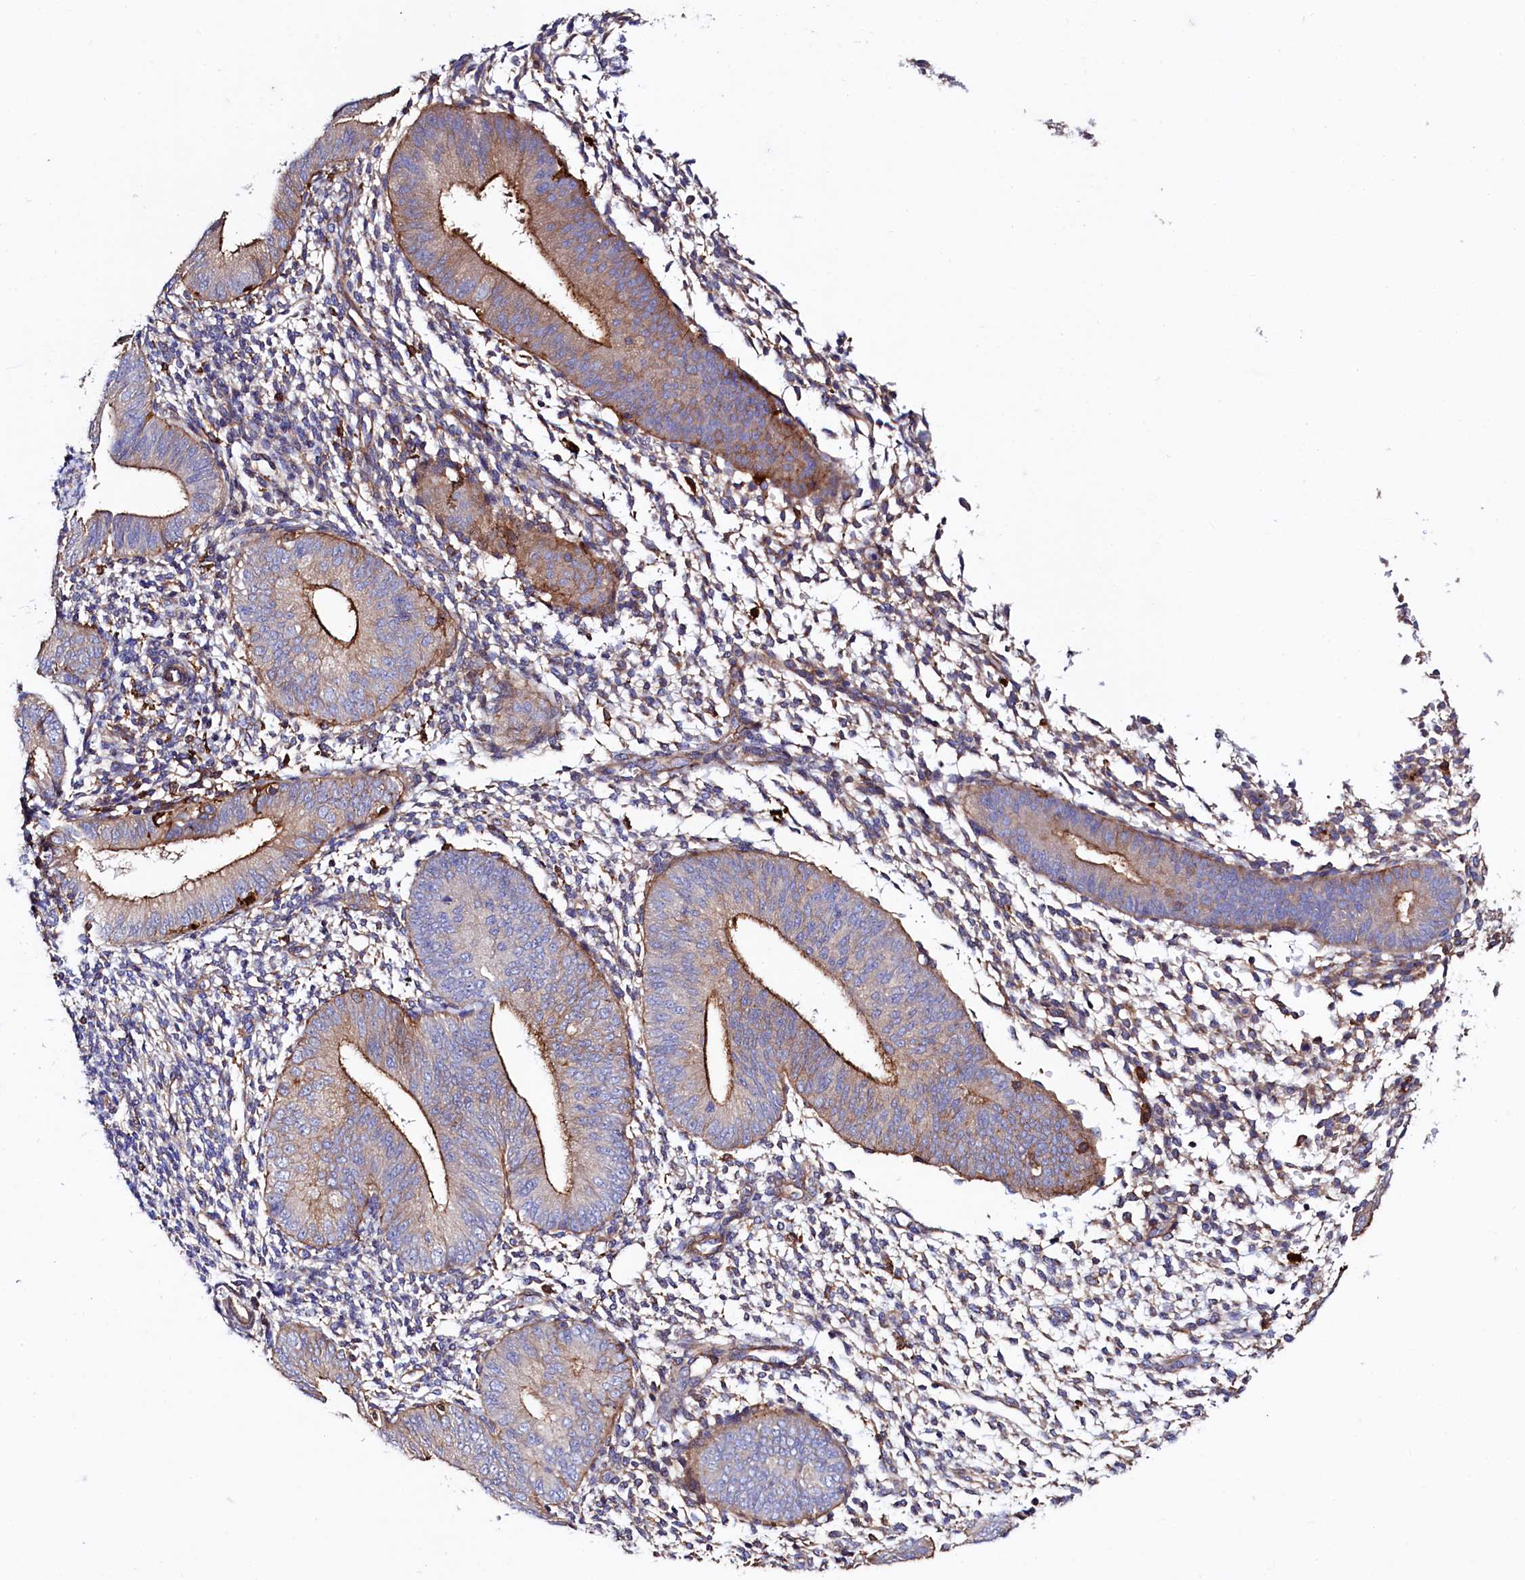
{"staining": {"intensity": "weak", "quantity": "<25%", "location": "cytoplasmic/membranous"}, "tissue": "endometrium", "cell_type": "Cells in endometrial stroma", "image_type": "normal", "snomed": [{"axis": "morphology", "description": "Normal tissue, NOS"}, {"axis": "topography", "description": "Uterus"}, {"axis": "topography", "description": "Endometrium"}], "caption": "Endometrium was stained to show a protein in brown. There is no significant positivity in cells in endometrial stroma. (DAB IHC, high magnification).", "gene": "STAMBPL1", "patient": {"sex": "female", "age": 48}}